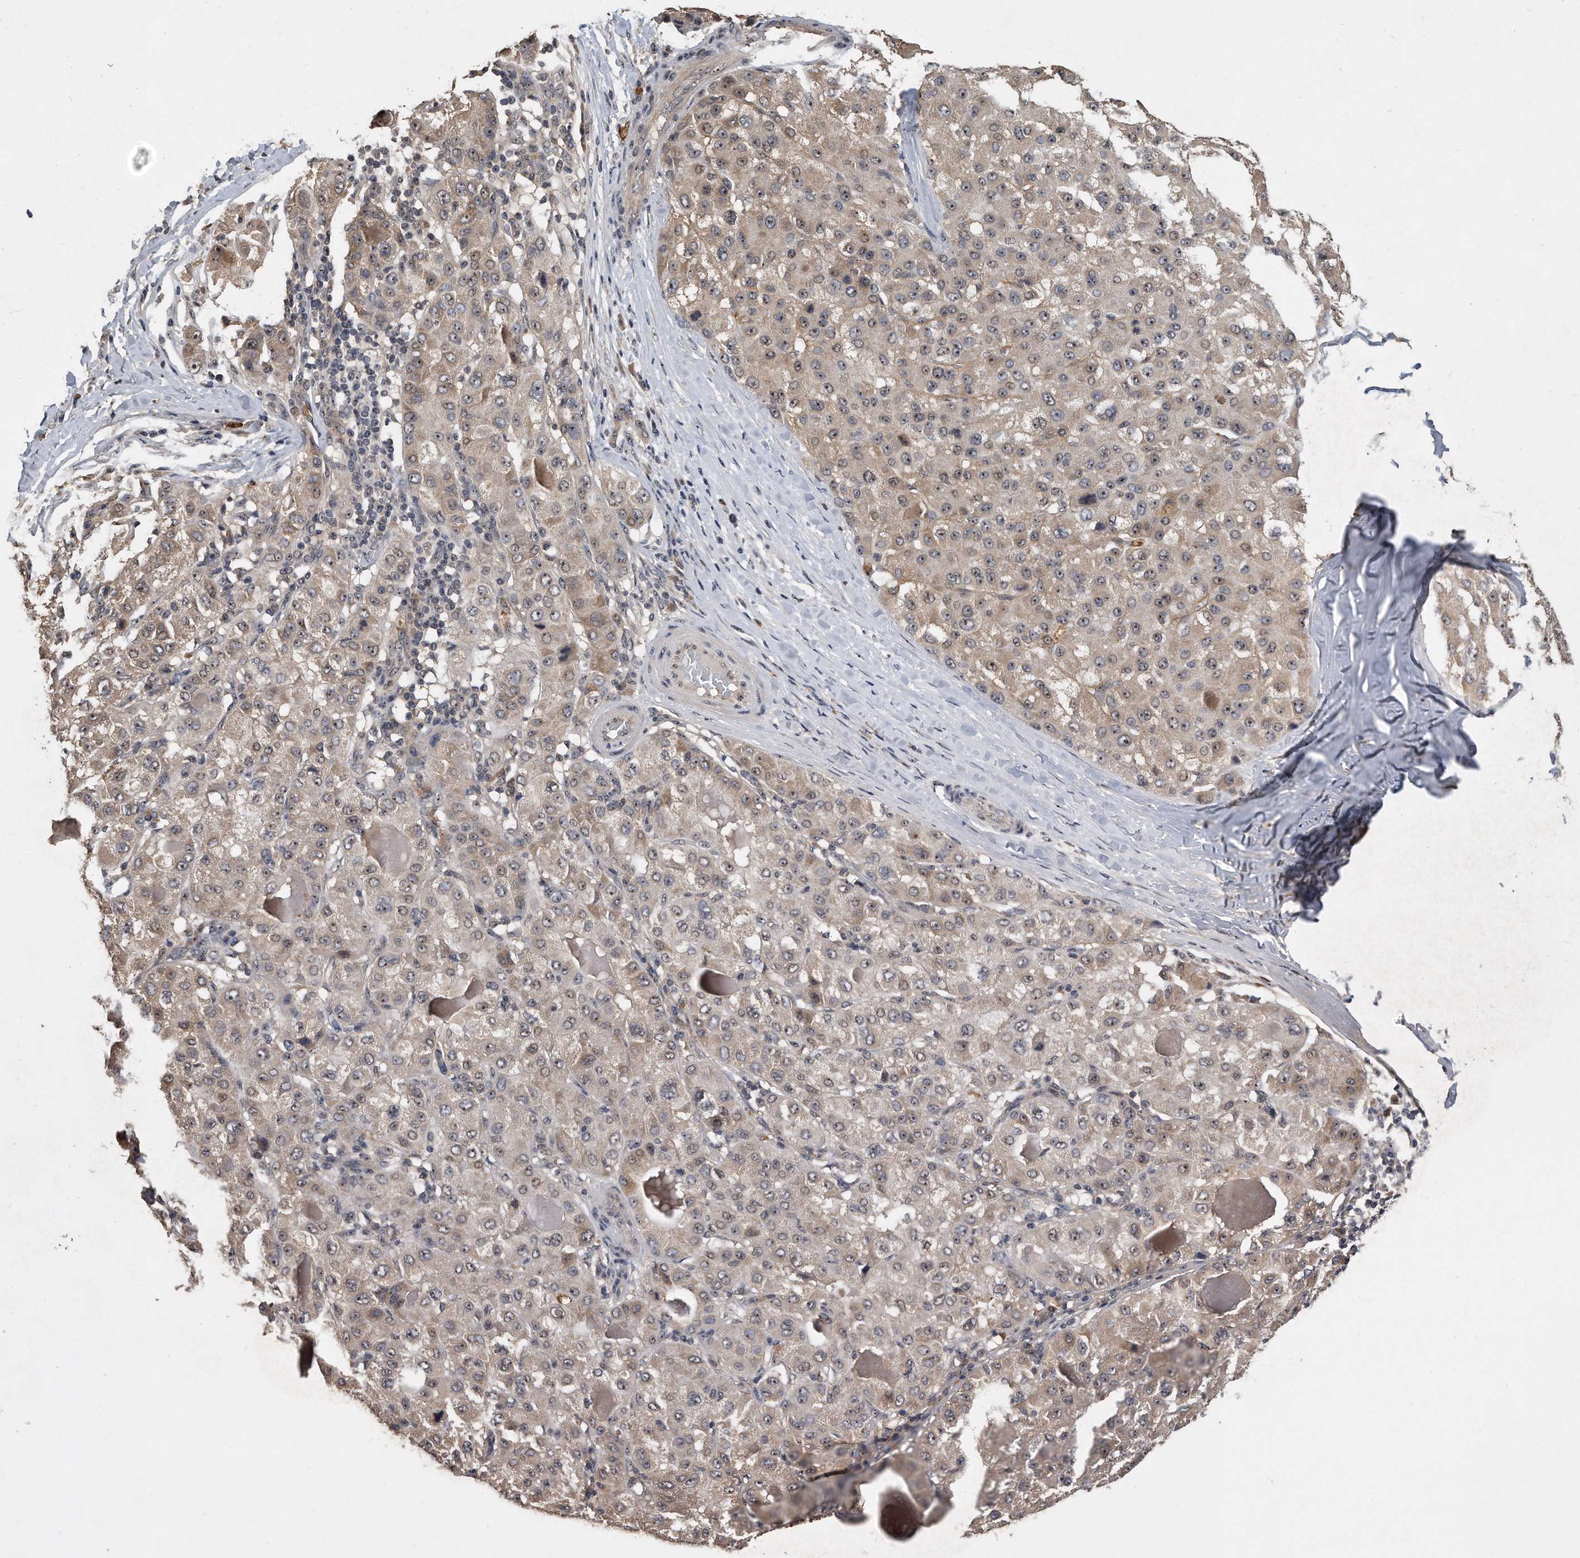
{"staining": {"intensity": "weak", "quantity": ">75%", "location": "cytoplasmic/membranous,nuclear"}, "tissue": "liver cancer", "cell_type": "Tumor cells", "image_type": "cancer", "snomed": [{"axis": "morphology", "description": "Carcinoma, Hepatocellular, NOS"}, {"axis": "topography", "description": "Liver"}], "caption": "DAB immunohistochemical staining of human liver cancer (hepatocellular carcinoma) exhibits weak cytoplasmic/membranous and nuclear protein expression in approximately >75% of tumor cells. (brown staining indicates protein expression, while blue staining denotes nuclei).", "gene": "PELO", "patient": {"sex": "male", "age": 80}}